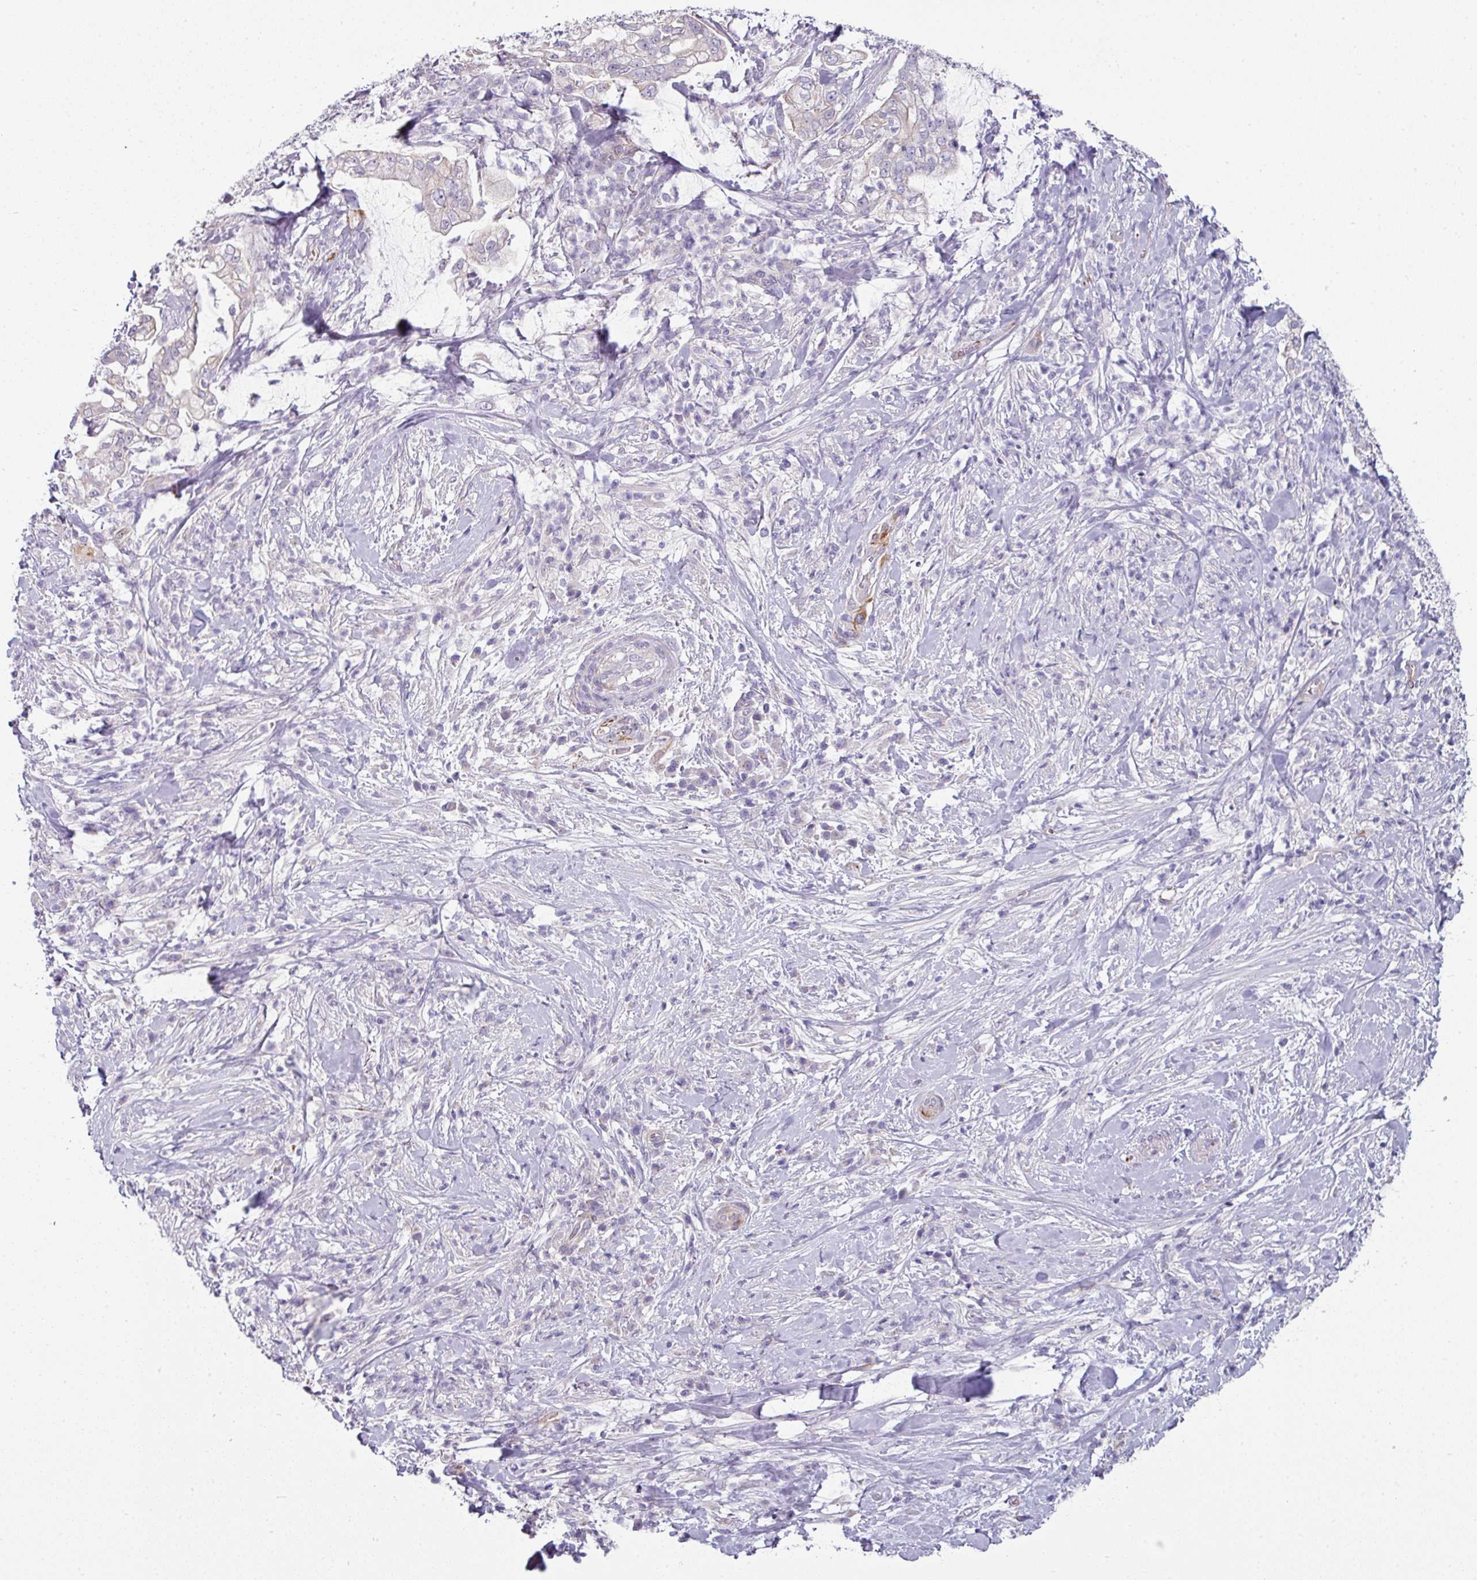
{"staining": {"intensity": "negative", "quantity": "none", "location": "none"}, "tissue": "pancreatic cancer", "cell_type": "Tumor cells", "image_type": "cancer", "snomed": [{"axis": "morphology", "description": "Adenocarcinoma, NOS"}, {"axis": "topography", "description": "Pancreas"}], "caption": "Image shows no significant protein expression in tumor cells of pancreatic cancer (adenocarcinoma). (DAB immunohistochemistry (IHC) visualized using brightfield microscopy, high magnification).", "gene": "SLC17A7", "patient": {"sex": "female", "age": 69}}